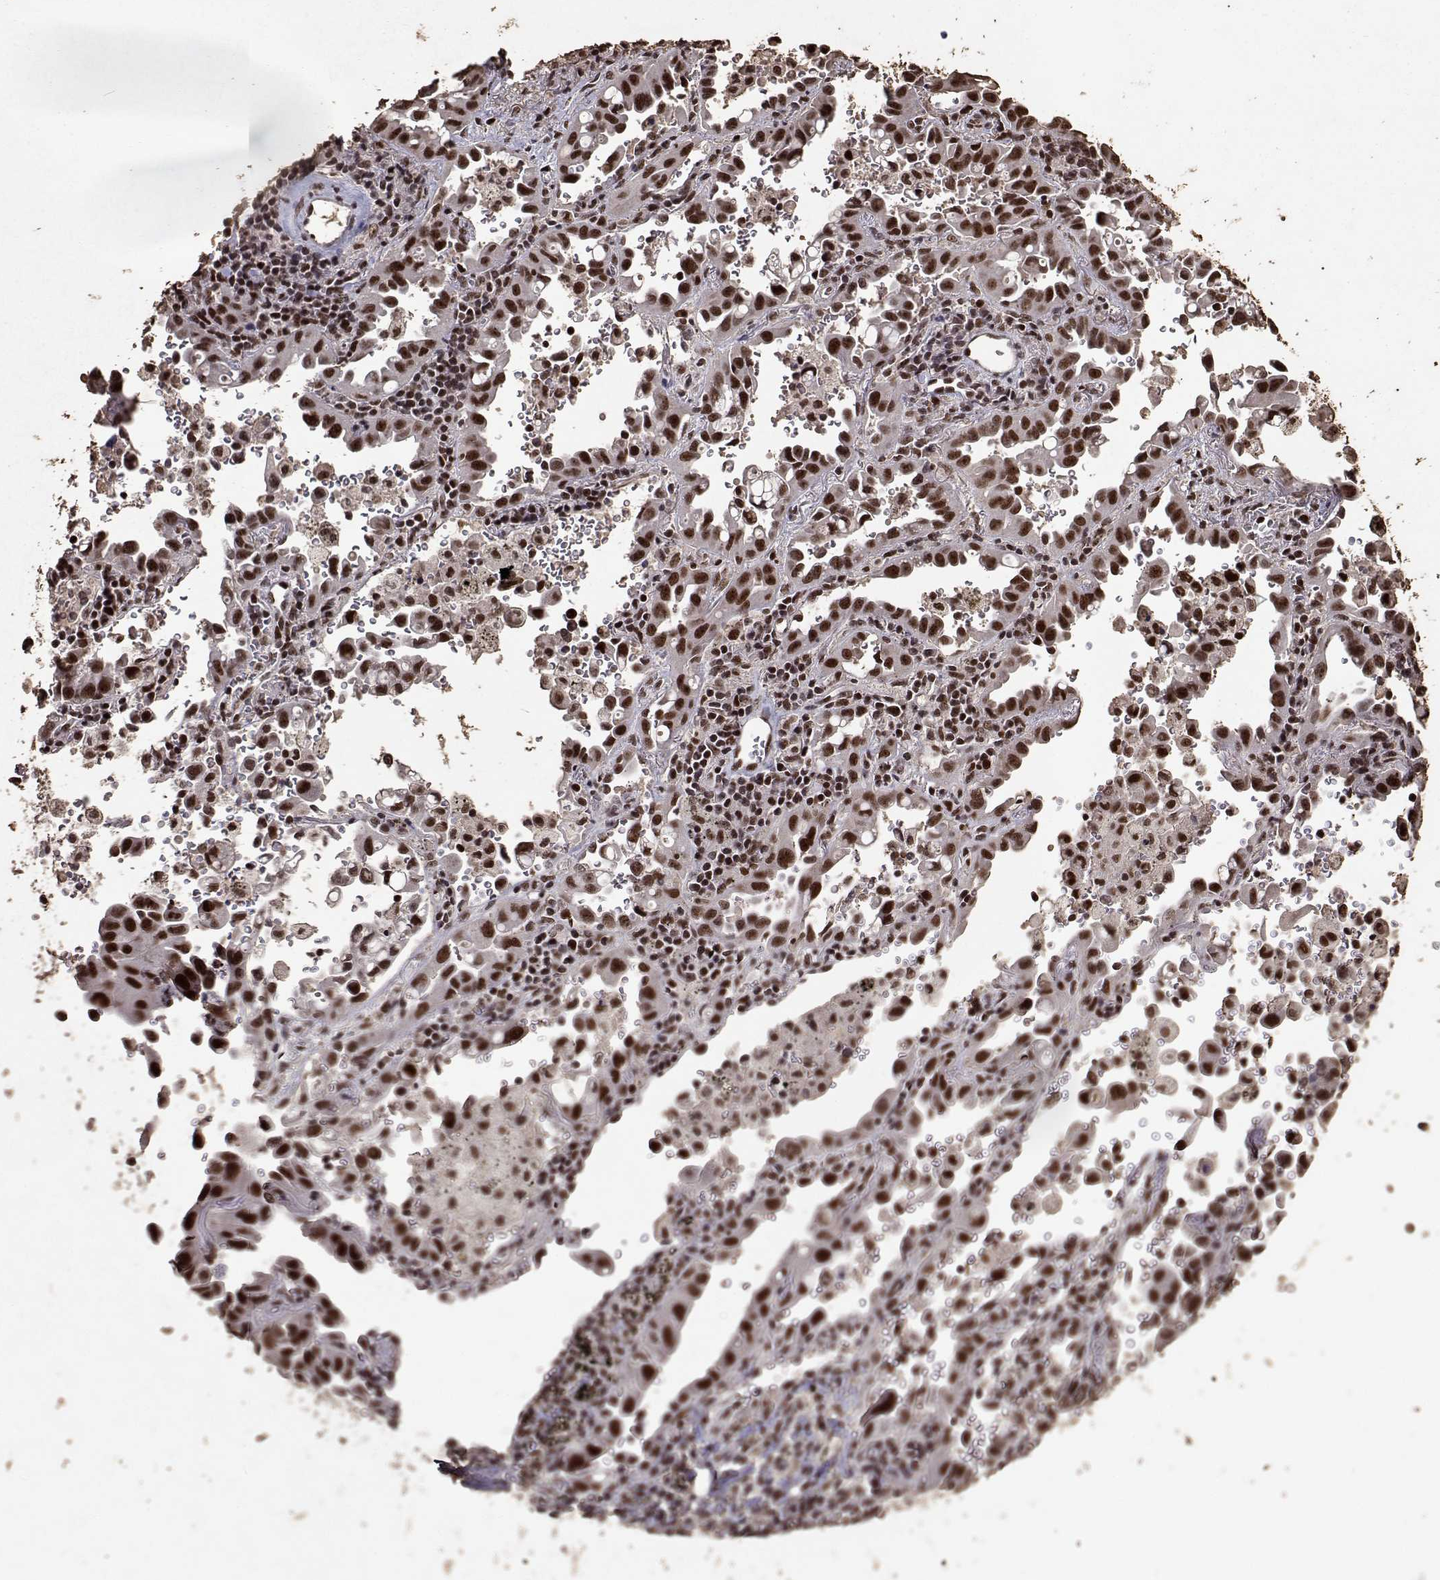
{"staining": {"intensity": "strong", "quantity": ">75%", "location": "nuclear"}, "tissue": "lung cancer", "cell_type": "Tumor cells", "image_type": "cancer", "snomed": [{"axis": "morphology", "description": "Adenocarcinoma, NOS"}, {"axis": "topography", "description": "Lung"}], "caption": "Tumor cells reveal high levels of strong nuclear expression in about >75% of cells in human lung adenocarcinoma.", "gene": "TOE1", "patient": {"sex": "male", "age": 68}}